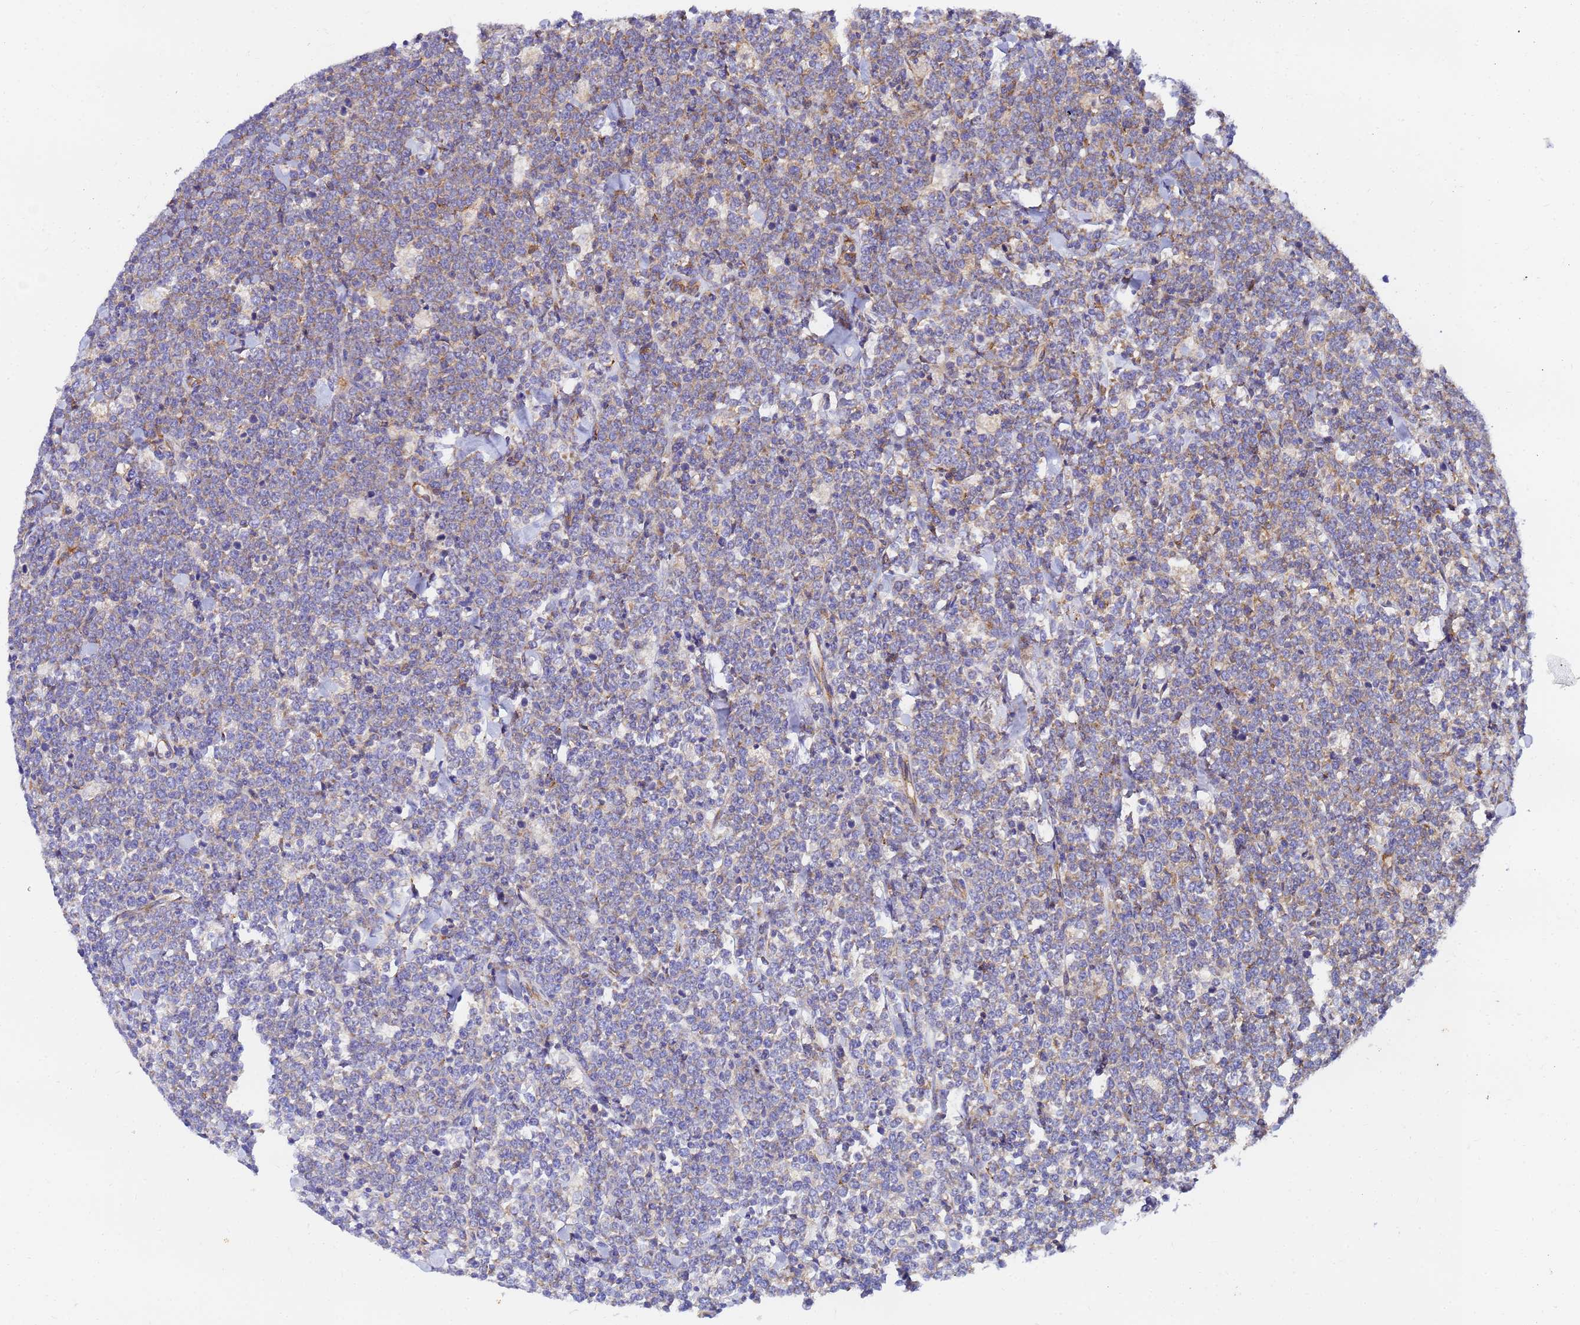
{"staining": {"intensity": "weak", "quantity": "25%-75%", "location": "cytoplasmic/membranous"}, "tissue": "lymphoma", "cell_type": "Tumor cells", "image_type": "cancer", "snomed": [{"axis": "morphology", "description": "Malignant lymphoma, non-Hodgkin's type, High grade"}, {"axis": "topography", "description": "Small intestine"}], "caption": "The histopathology image reveals staining of high-grade malignant lymphoma, non-Hodgkin's type, revealing weak cytoplasmic/membranous protein expression (brown color) within tumor cells. The staining was performed using DAB (3,3'-diaminobenzidine), with brown indicating positive protein expression. Nuclei are stained blue with hematoxylin.", "gene": "POM121", "patient": {"sex": "male", "age": 8}}